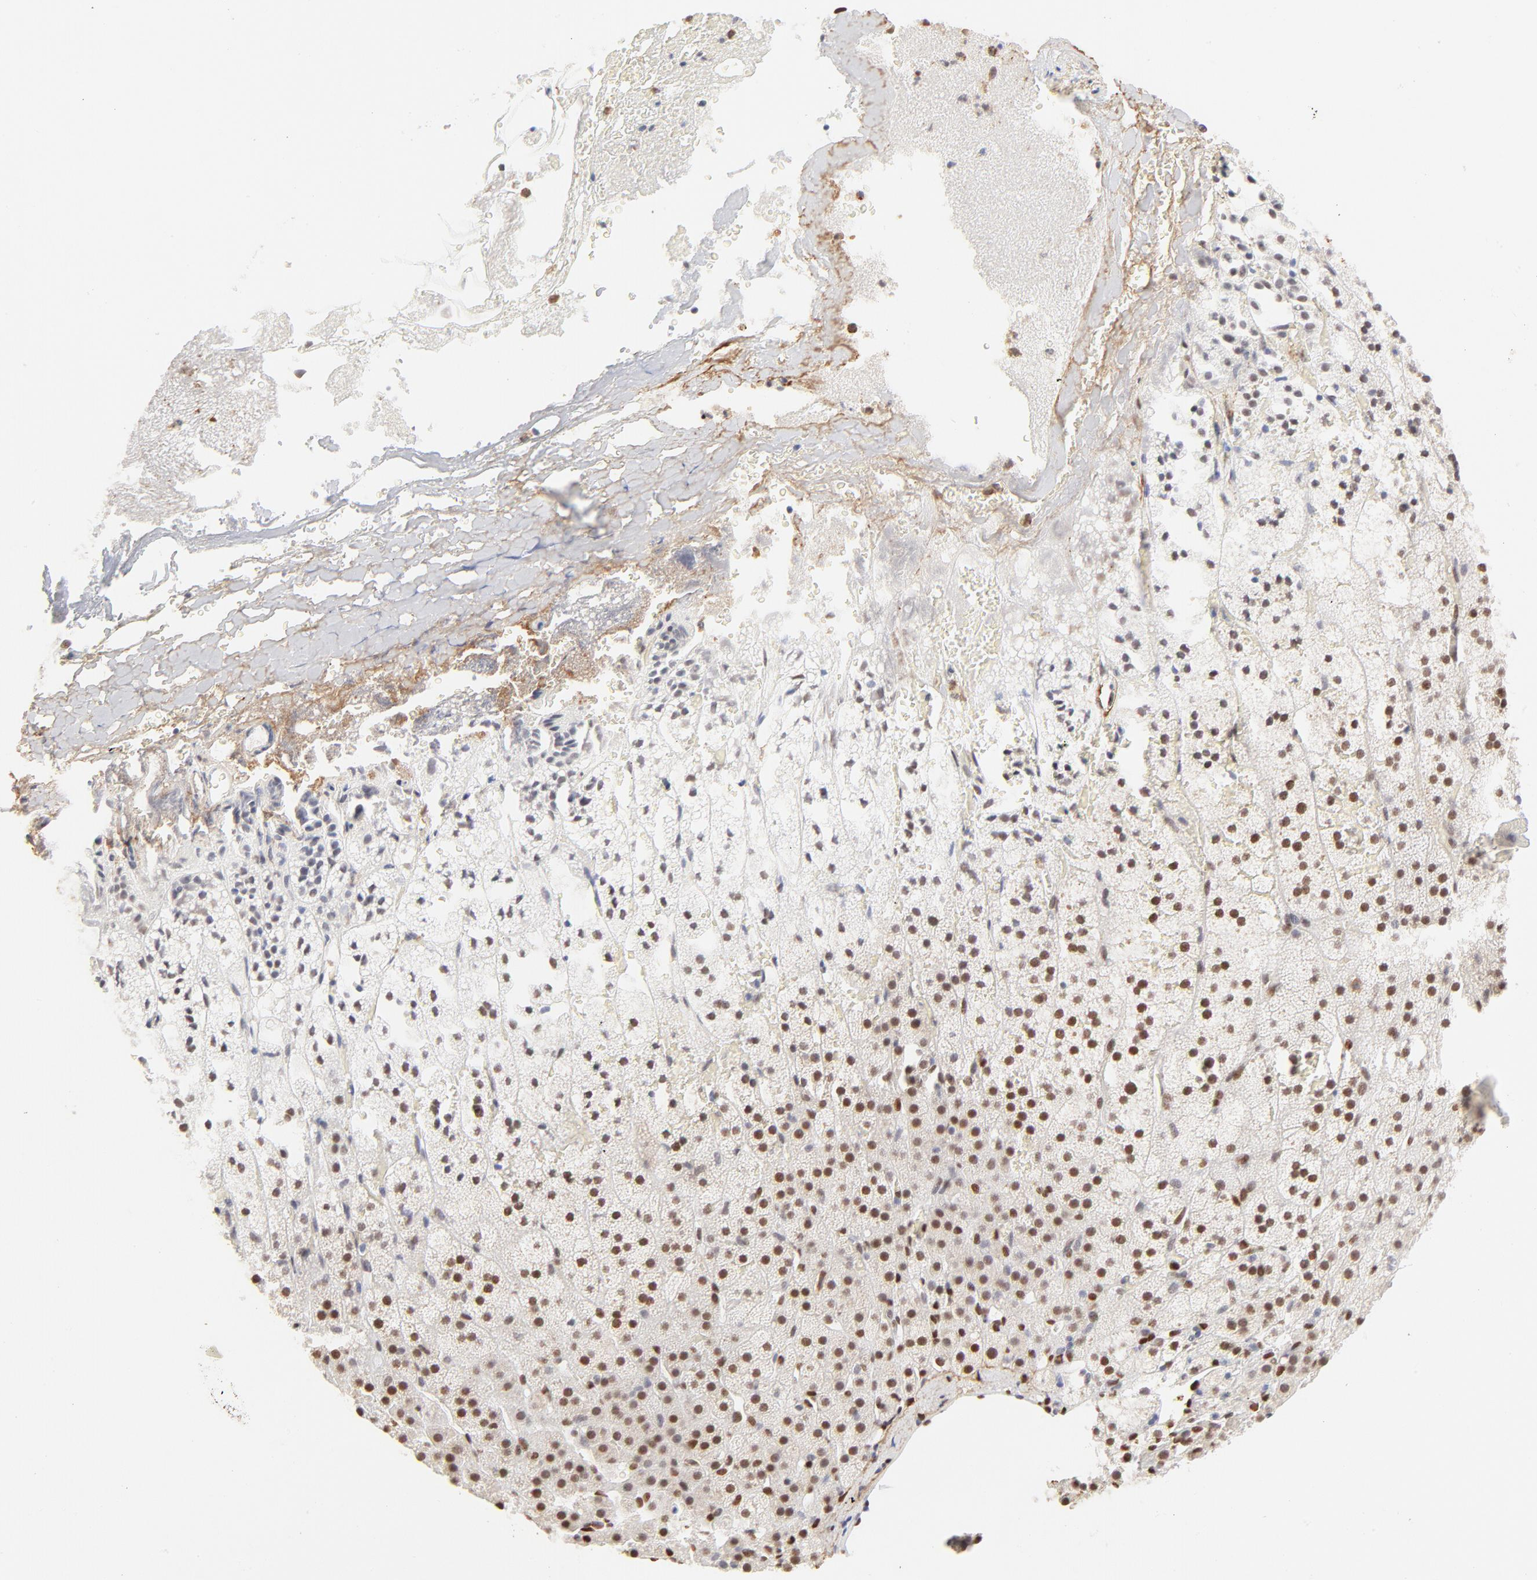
{"staining": {"intensity": "moderate", "quantity": ">75%", "location": "nuclear"}, "tissue": "adrenal gland", "cell_type": "Glandular cells", "image_type": "normal", "snomed": [{"axis": "morphology", "description": "Normal tissue, NOS"}, {"axis": "topography", "description": "Adrenal gland"}], "caption": "Immunohistochemical staining of normal human adrenal gland demonstrates >75% levels of moderate nuclear protein staining in about >75% of glandular cells.", "gene": "PBX1", "patient": {"sex": "male", "age": 35}}